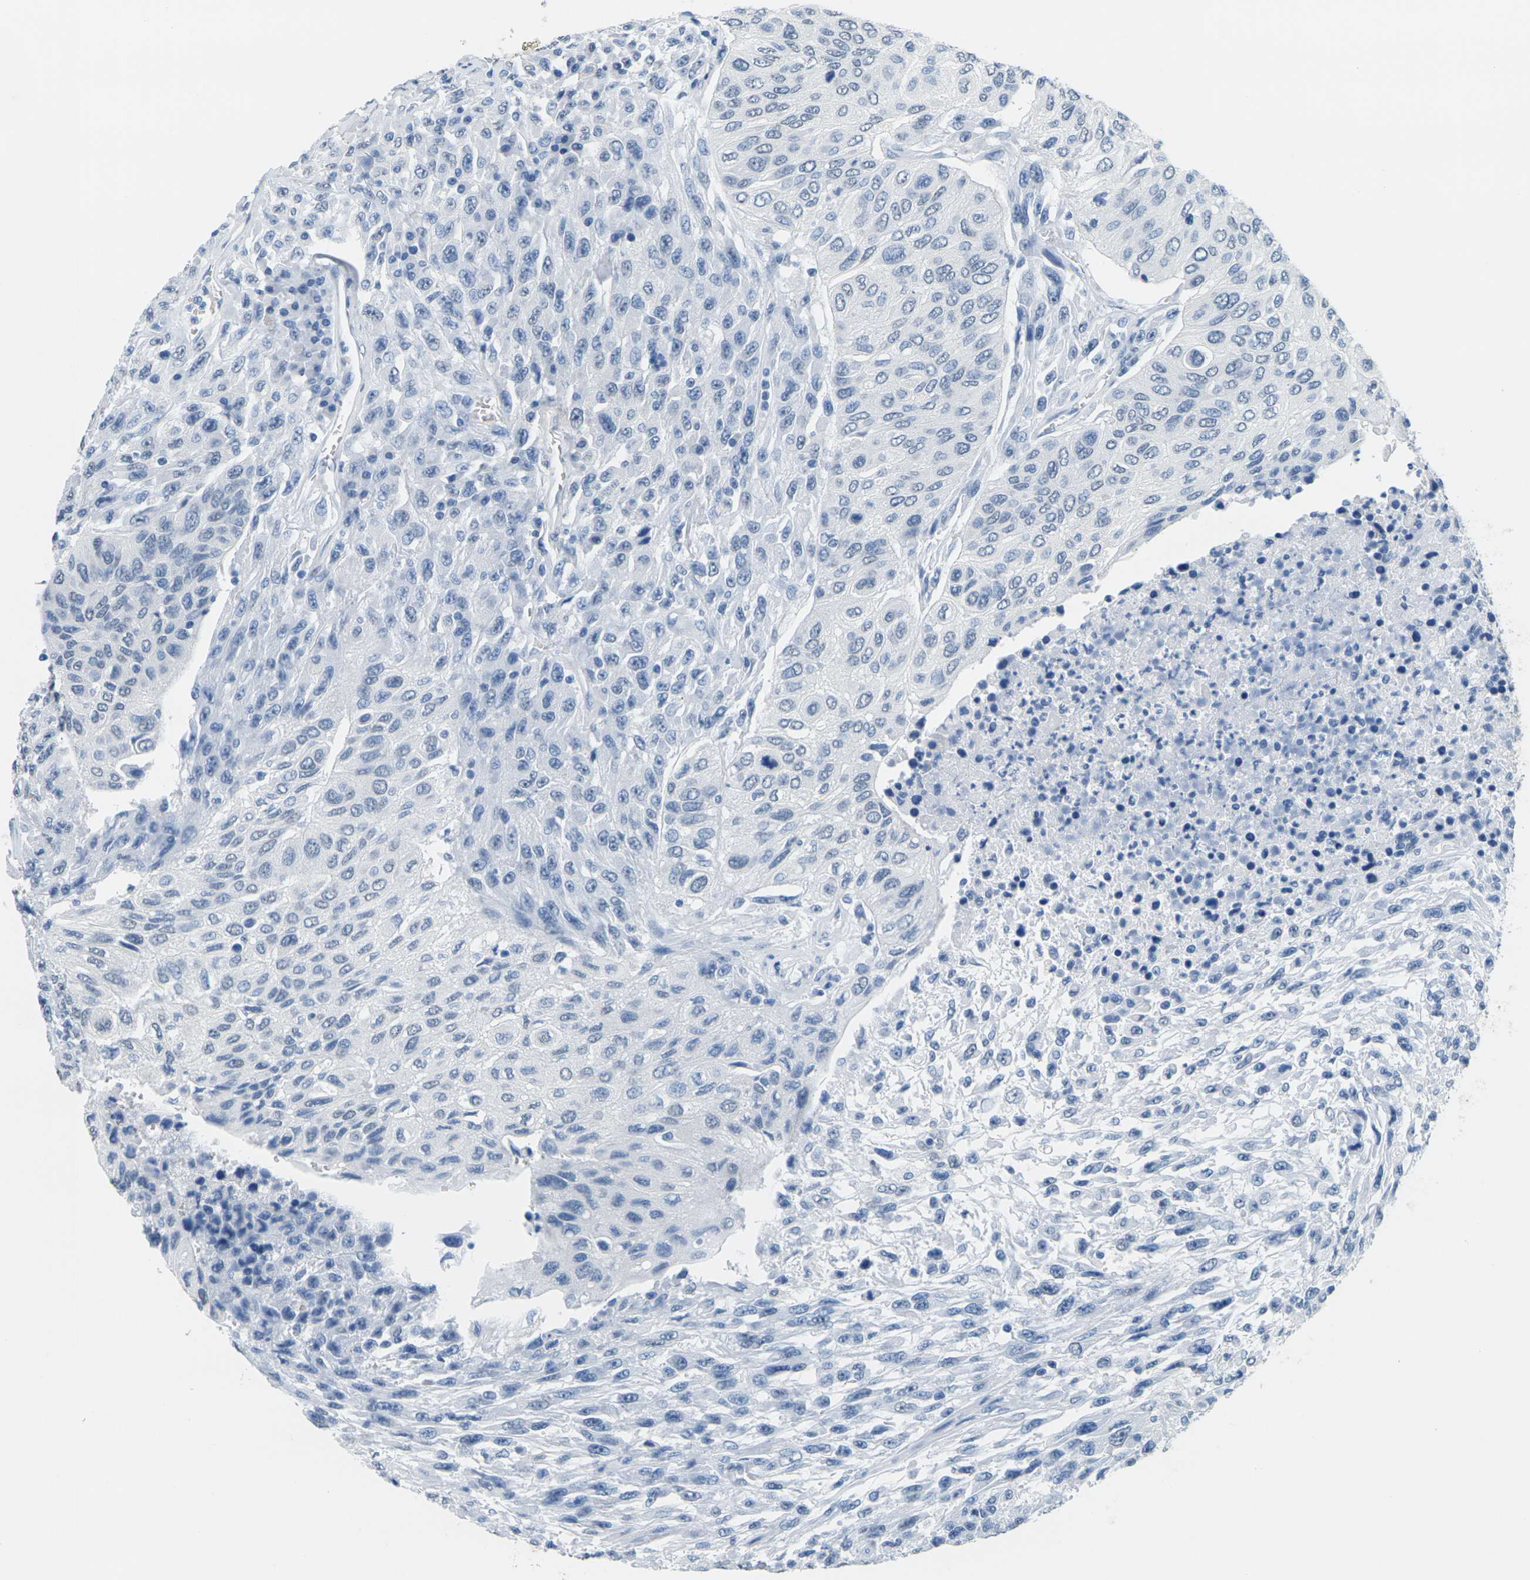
{"staining": {"intensity": "negative", "quantity": "none", "location": "none"}, "tissue": "urothelial cancer", "cell_type": "Tumor cells", "image_type": "cancer", "snomed": [{"axis": "morphology", "description": "Urothelial carcinoma, High grade"}, {"axis": "topography", "description": "Urinary bladder"}], "caption": "Protein analysis of urothelial carcinoma (high-grade) exhibits no significant positivity in tumor cells.", "gene": "CTAG1A", "patient": {"sex": "male", "age": 66}}